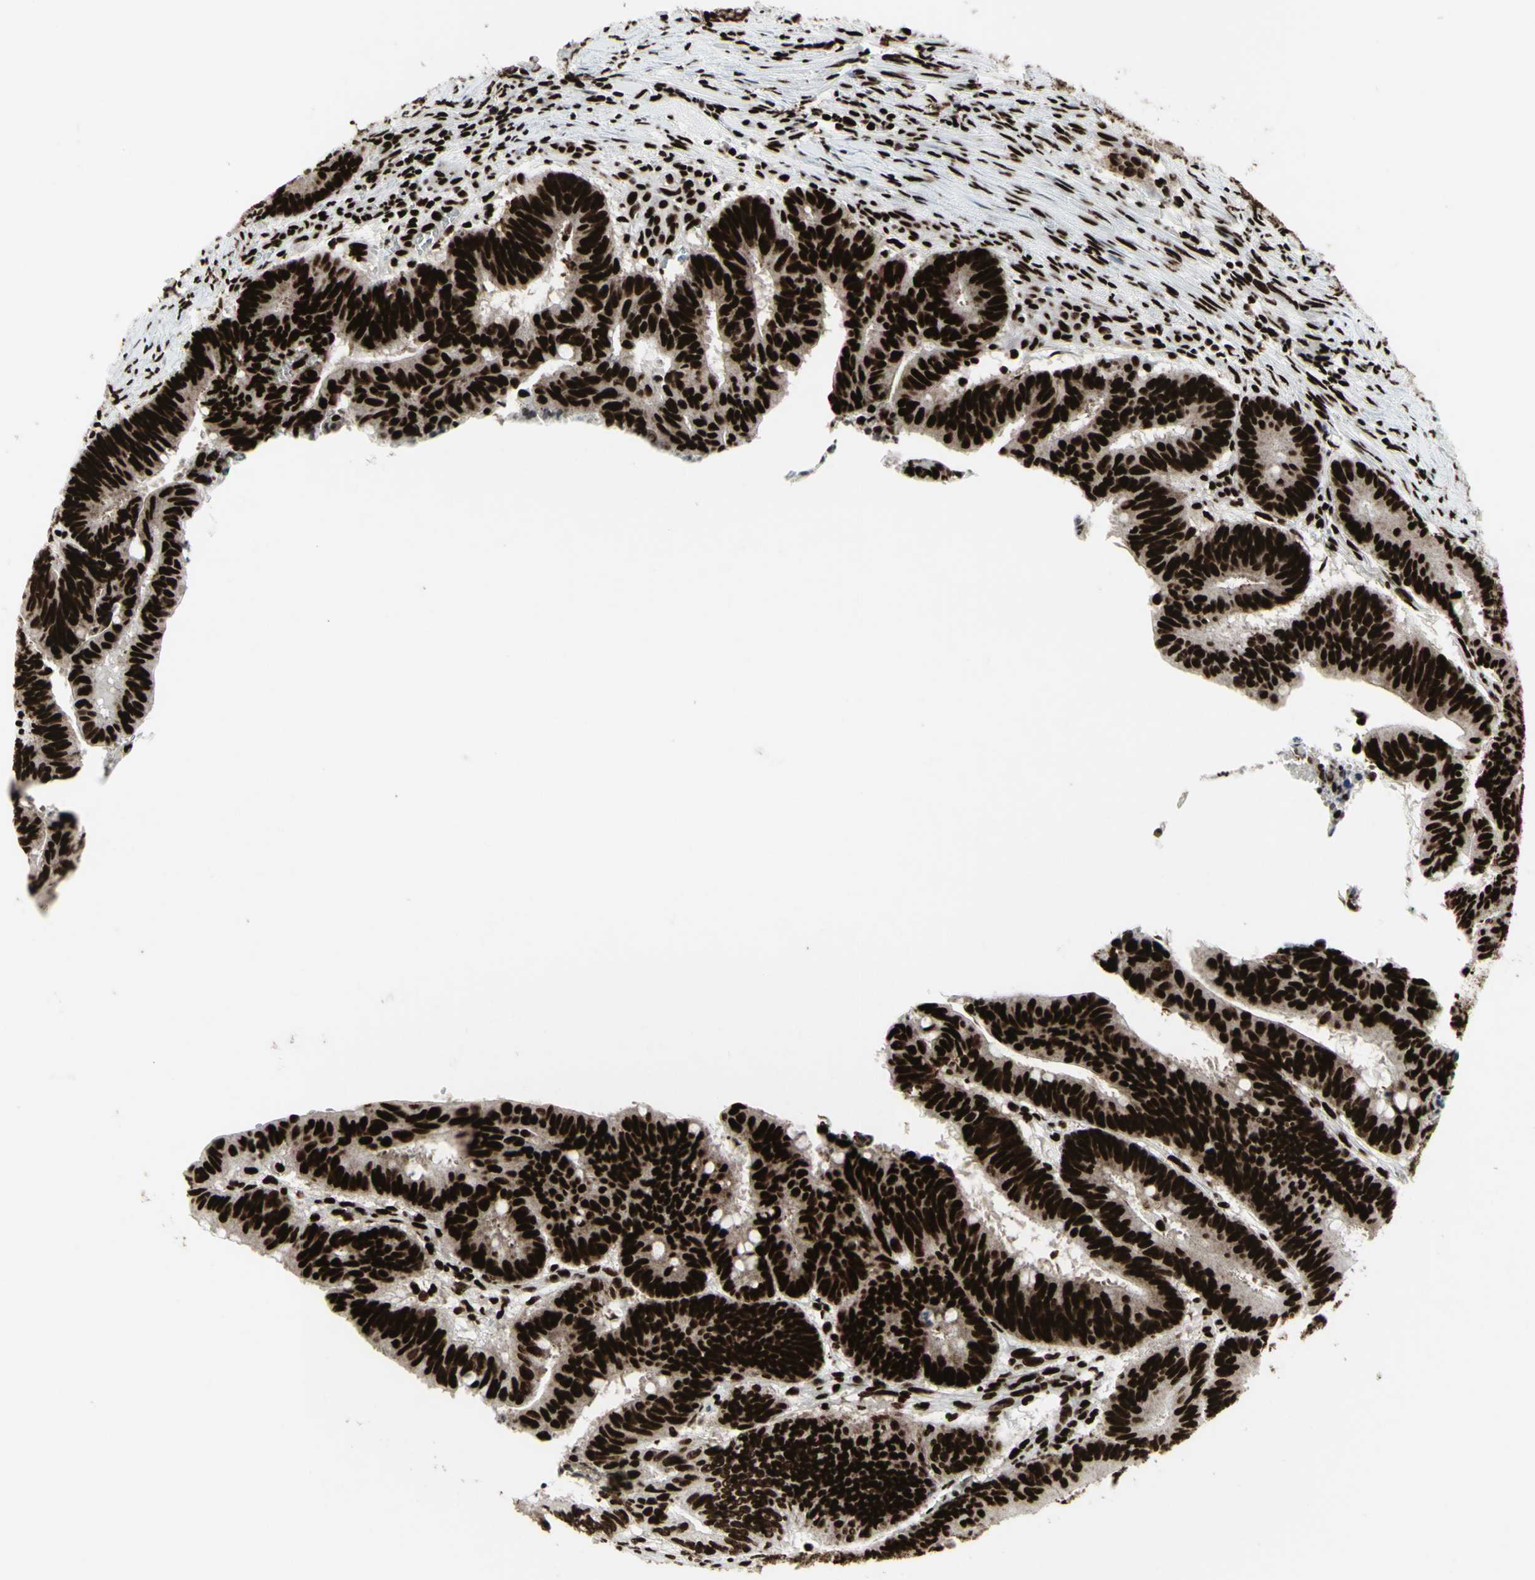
{"staining": {"intensity": "strong", "quantity": ">75%", "location": "nuclear"}, "tissue": "colorectal cancer", "cell_type": "Tumor cells", "image_type": "cancer", "snomed": [{"axis": "morphology", "description": "Adenocarcinoma, NOS"}, {"axis": "topography", "description": "Colon"}], "caption": "Human colorectal cancer stained with a protein marker demonstrates strong staining in tumor cells.", "gene": "U2AF2", "patient": {"sex": "male", "age": 45}}